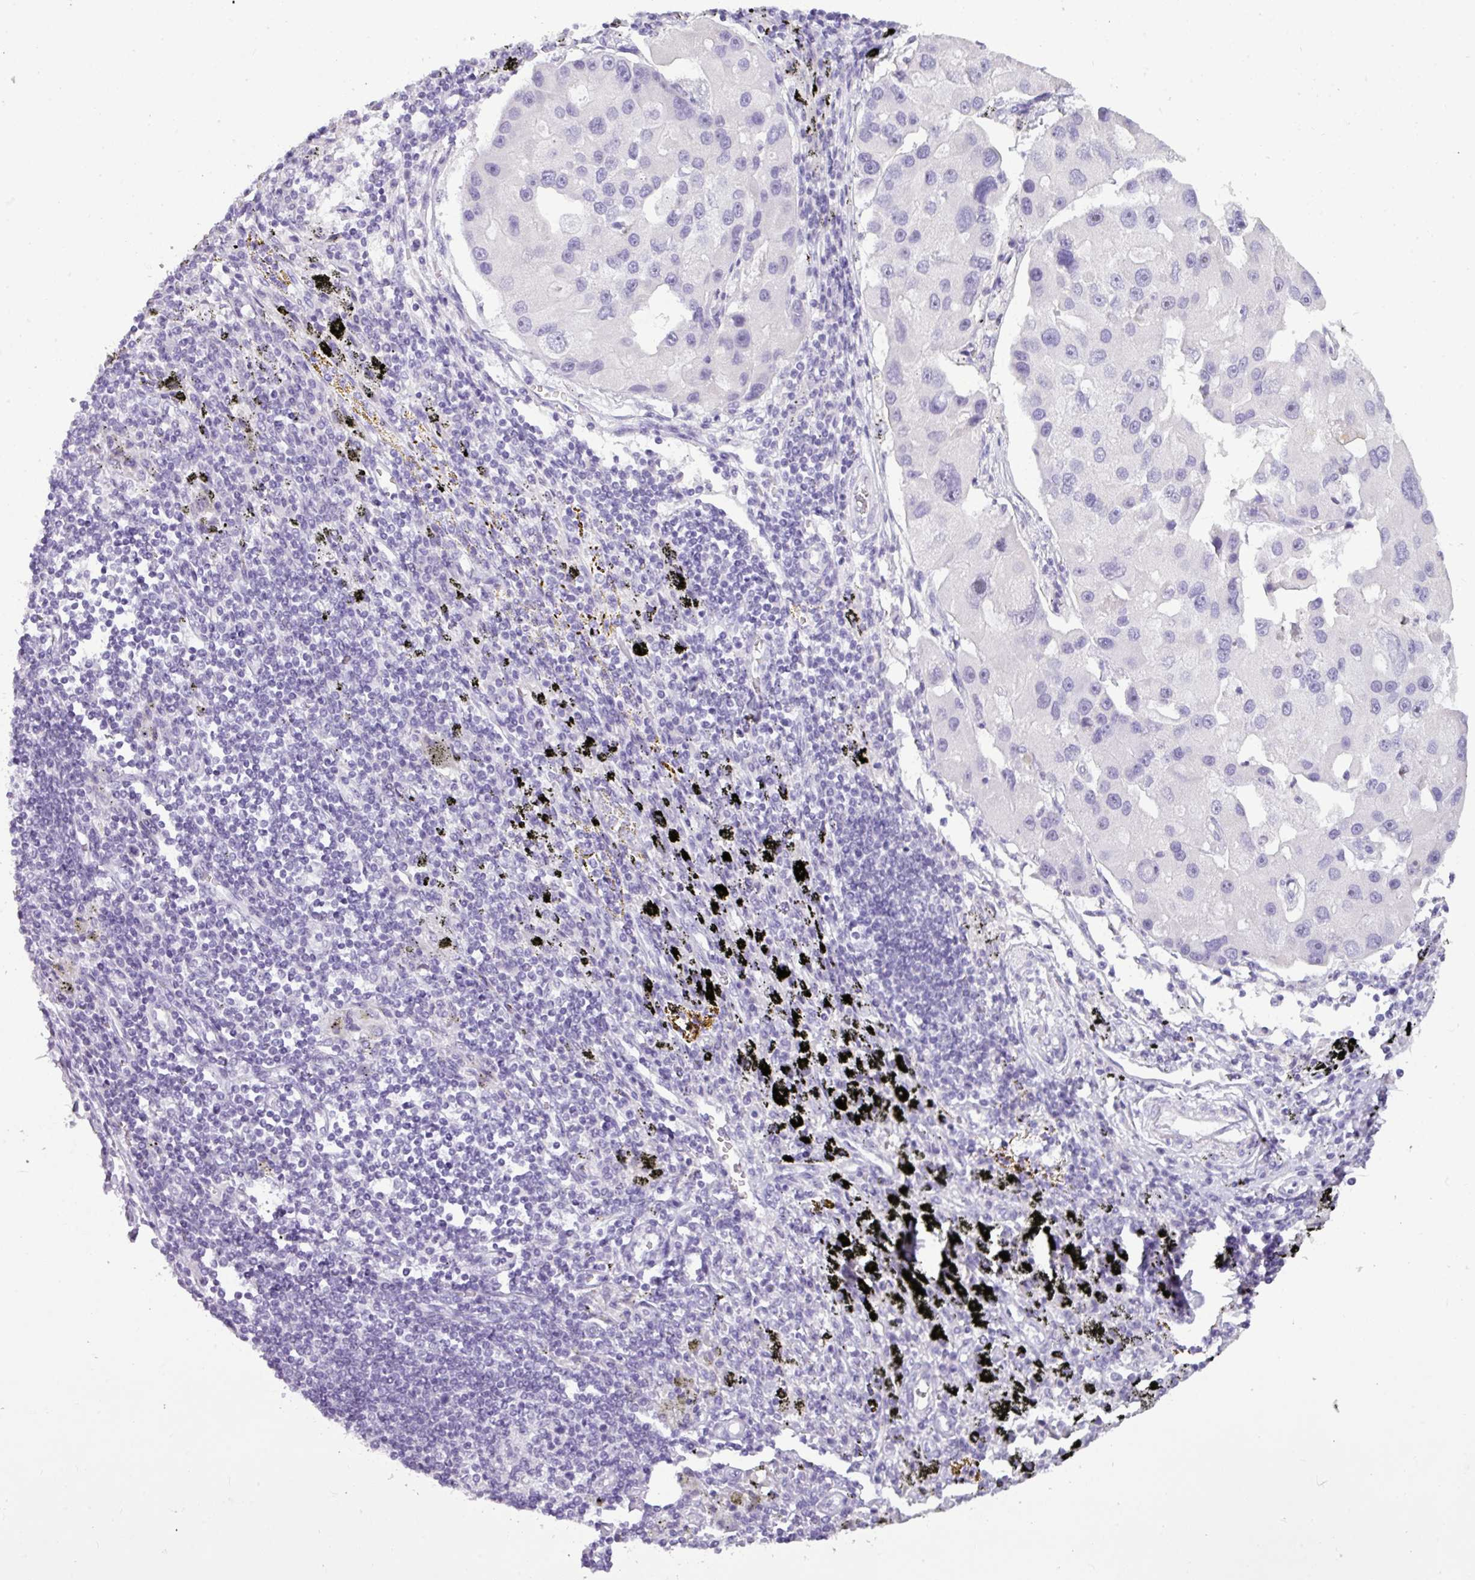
{"staining": {"intensity": "negative", "quantity": "none", "location": "none"}, "tissue": "lung cancer", "cell_type": "Tumor cells", "image_type": "cancer", "snomed": [{"axis": "morphology", "description": "Adenocarcinoma, NOS"}, {"axis": "topography", "description": "Lung"}], "caption": "Lung cancer was stained to show a protein in brown. There is no significant positivity in tumor cells.", "gene": "TMEM91", "patient": {"sex": "female", "age": 54}}